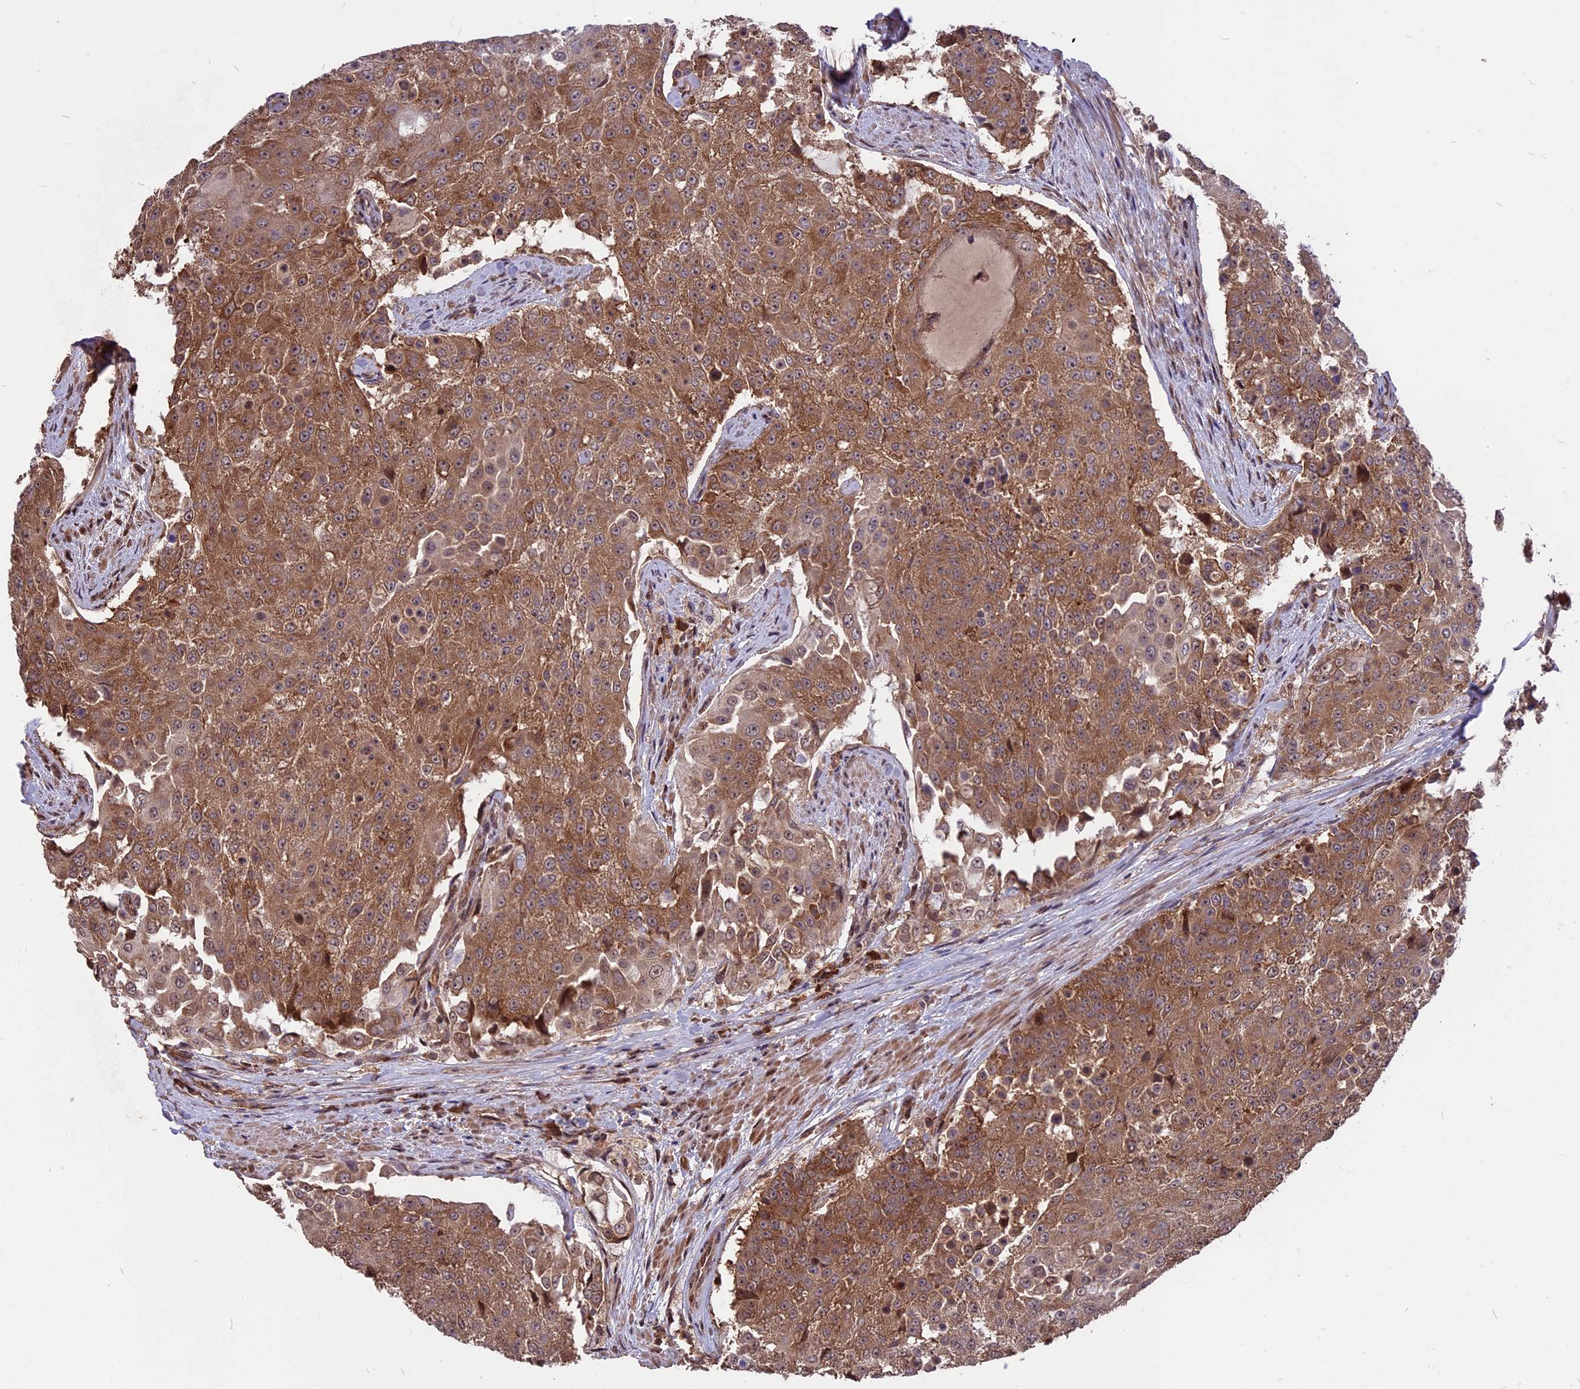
{"staining": {"intensity": "moderate", "quantity": ">75%", "location": "cytoplasmic/membranous"}, "tissue": "urothelial cancer", "cell_type": "Tumor cells", "image_type": "cancer", "snomed": [{"axis": "morphology", "description": "Urothelial carcinoma, High grade"}, {"axis": "topography", "description": "Urinary bladder"}], "caption": "Immunohistochemistry of urothelial cancer reveals medium levels of moderate cytoplasmic/membranous staining in about >75% of tumor cells.", "gene": "ZNF598", "patient": {"sex": "female", "age": 63}}